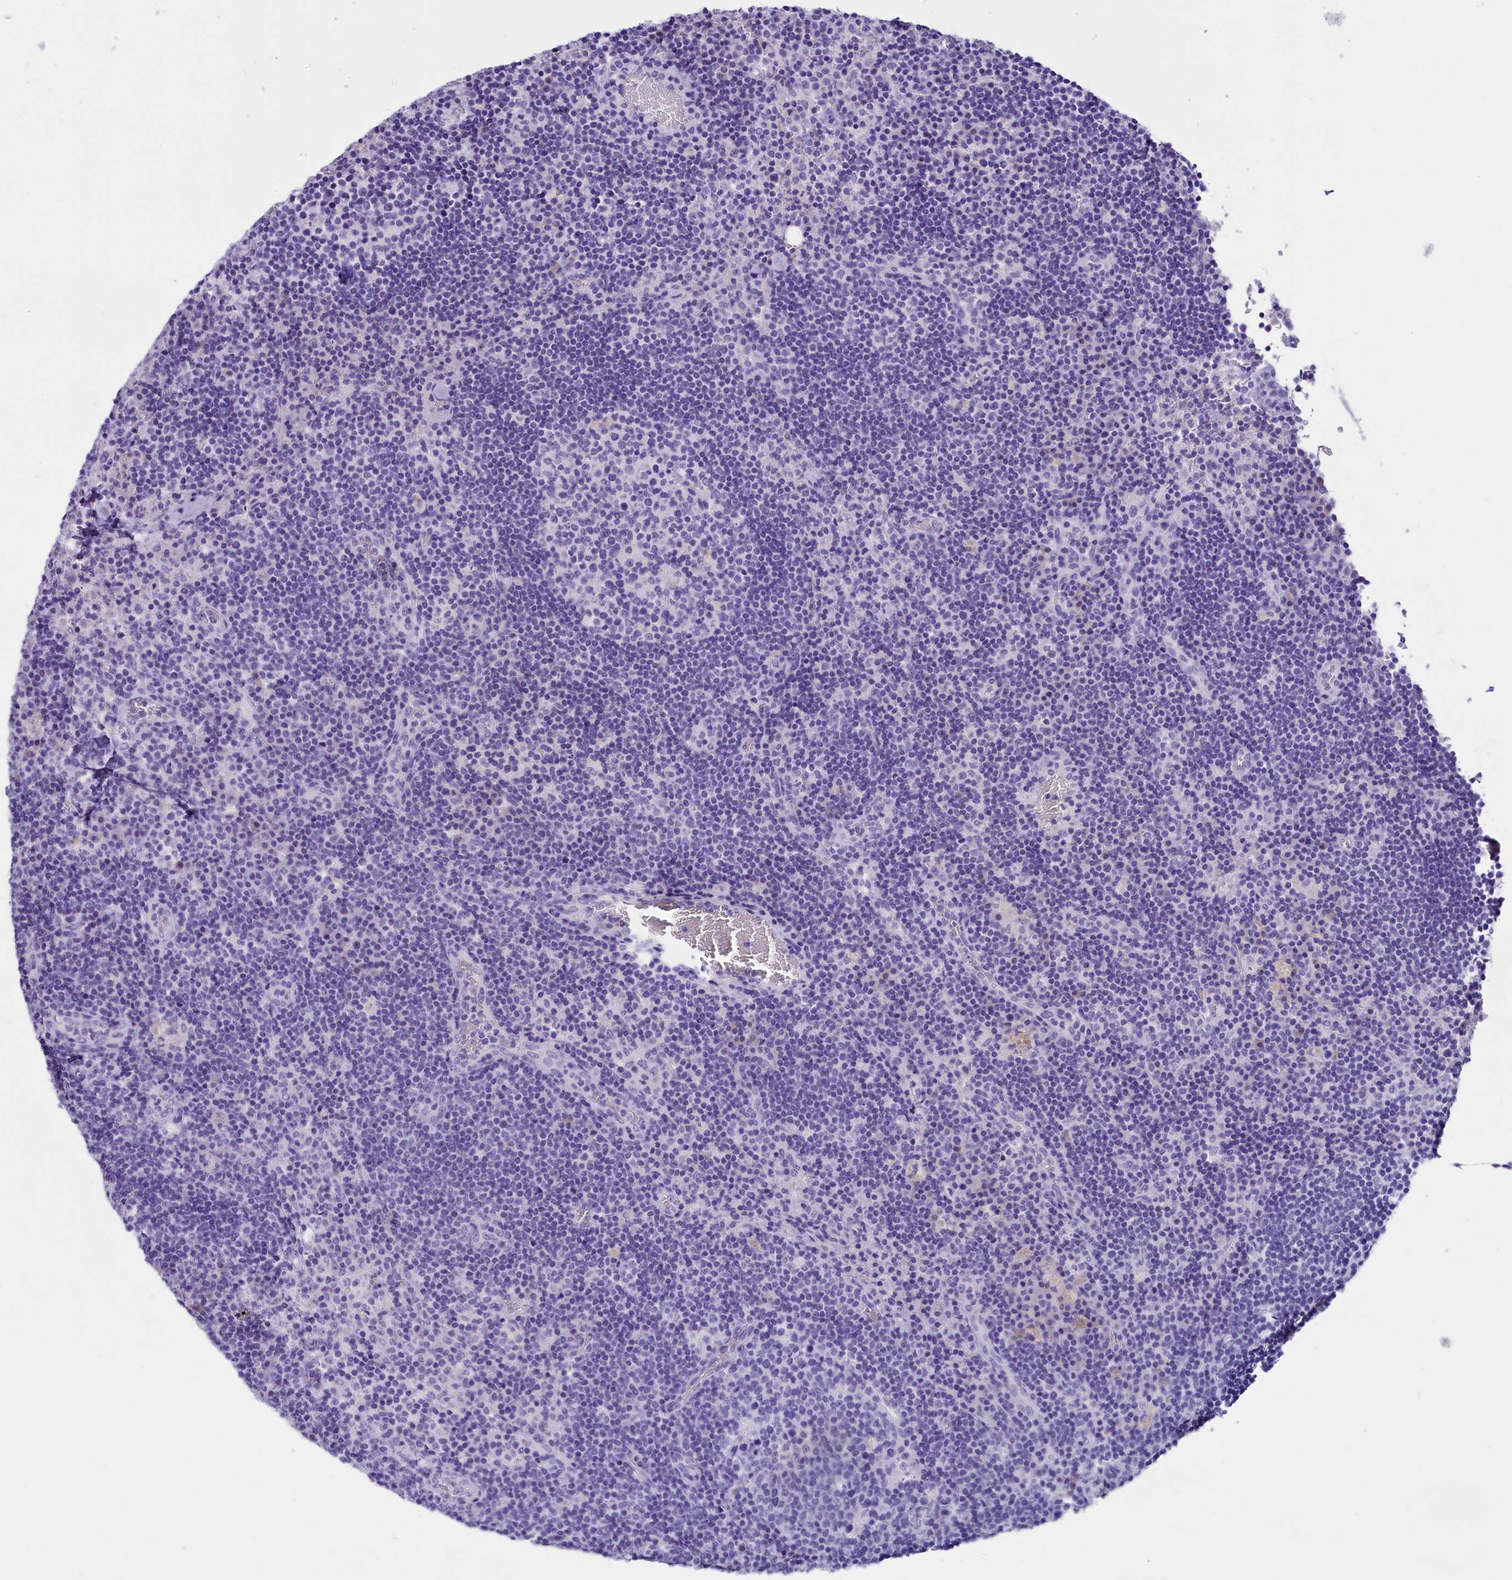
{"staining": {"intensity": "negative", "quantity": "none", "location": "none"}, "tissue": "lymph node", "cell_type": "Germinal center cells", "image_type": "normal", "snomed": [{"axis": "morphology", "description": "Normal tissue, NOS"}, {"axis": "topography", "description": "Lymph node"}], "caption": "This is an immunohistochemistry micrograph of normal human lymph node. There is no staining in germinal center cells.", "gene": "SKIDA1", "patient": {"sex": "male", "age": 58}}